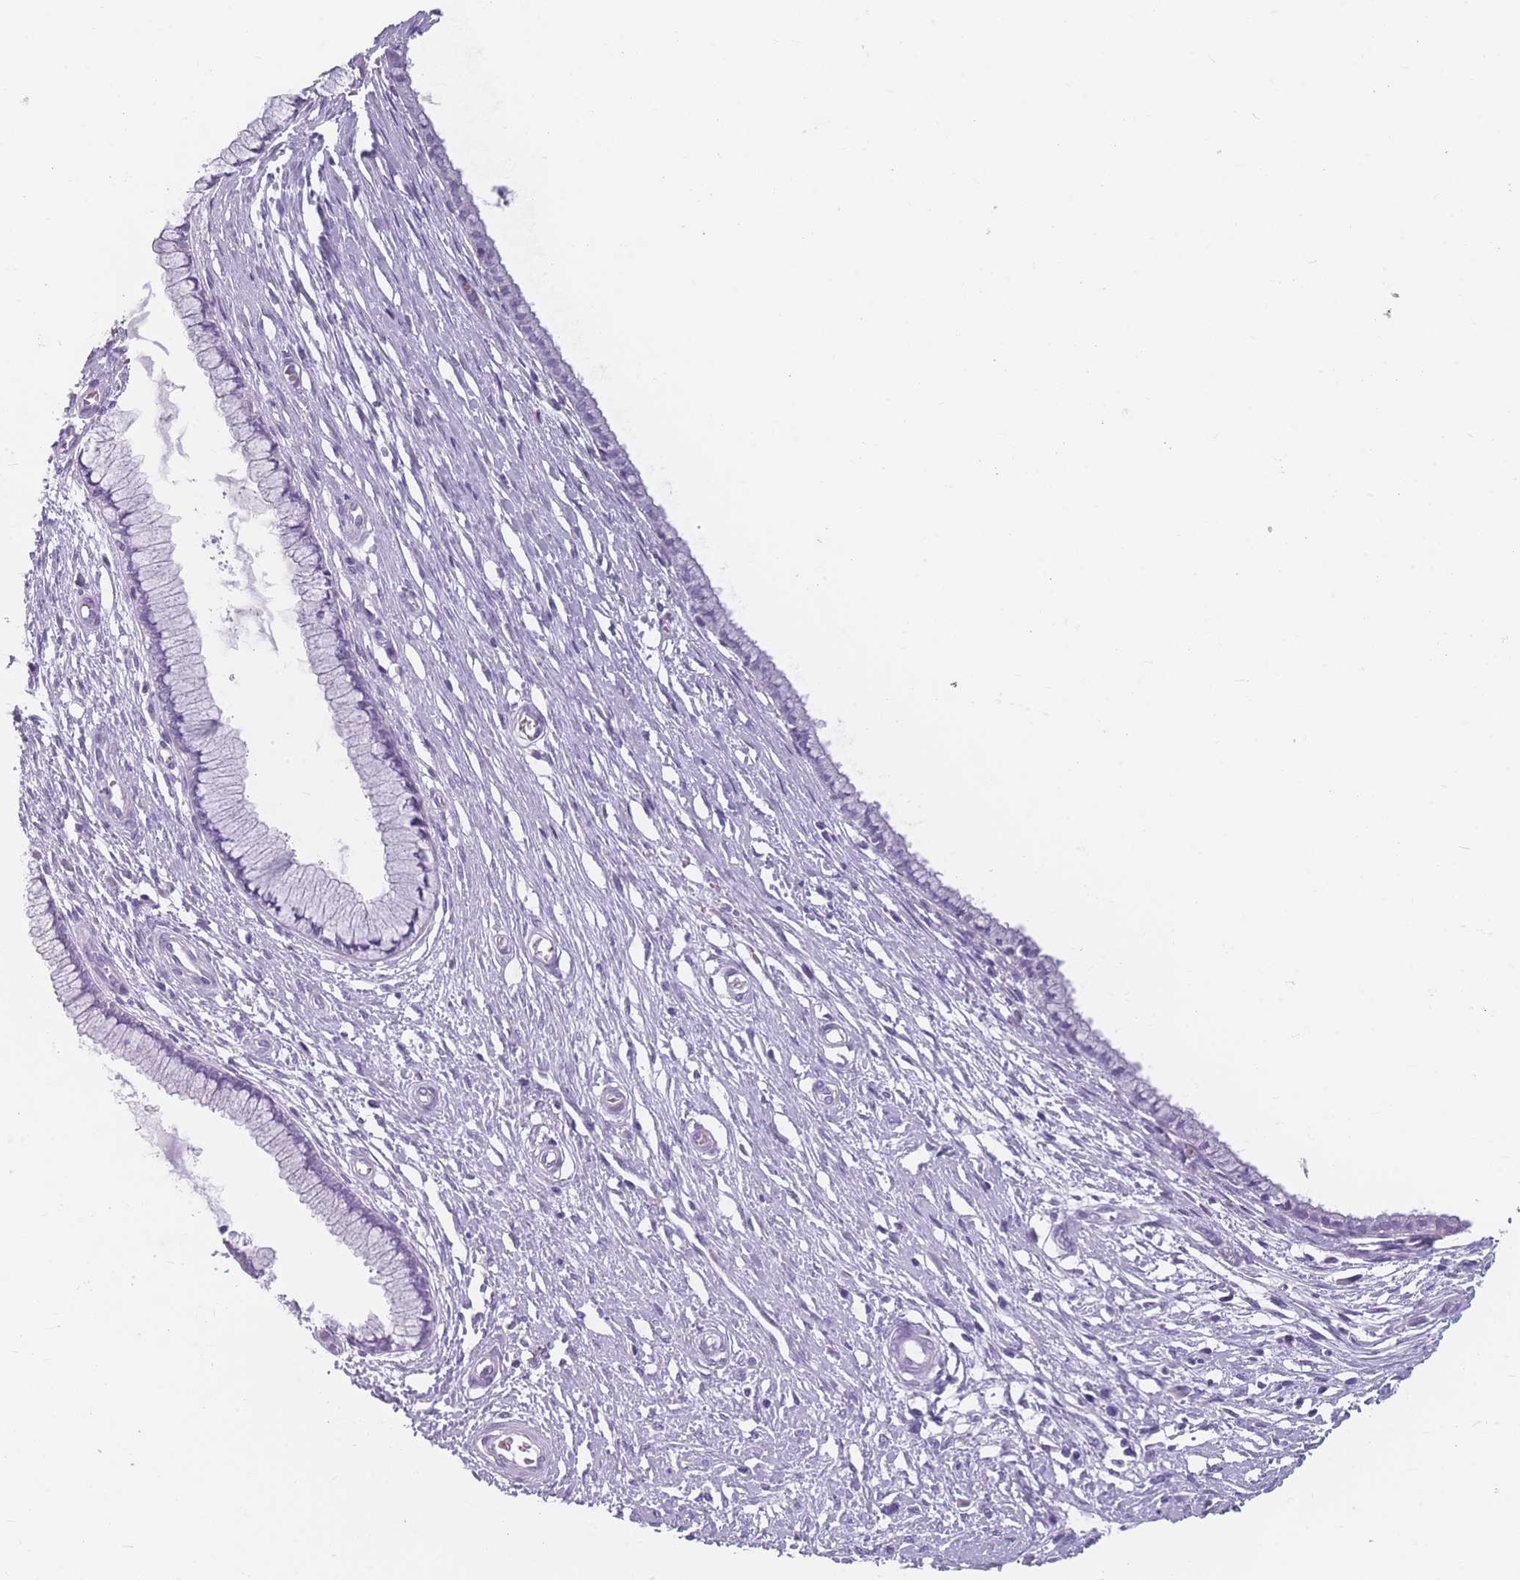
{"staining": {"intensity": "negative", "quantity": "none", "location": "none"}, "tissue": "cervix", "cell_type": "Glandular cells", "image_type": "normal", "snomed": [{"axis": "morphology", "description": "Normal tissue, NOS"}, {"axis": "topography", "description": "Cervix"}], "caption": "Immunohistochemistry (IHC) image of benign cervix: human cervix stained with DAB demonstrates no significant protein staining in glandular cells. Brightfield microscopy of IHC stained with DAB (brown) and hematoxylin (blue), captured at high magnification.", "gene": "CCNO", "patient": {"sex": "female", "age": 55}}